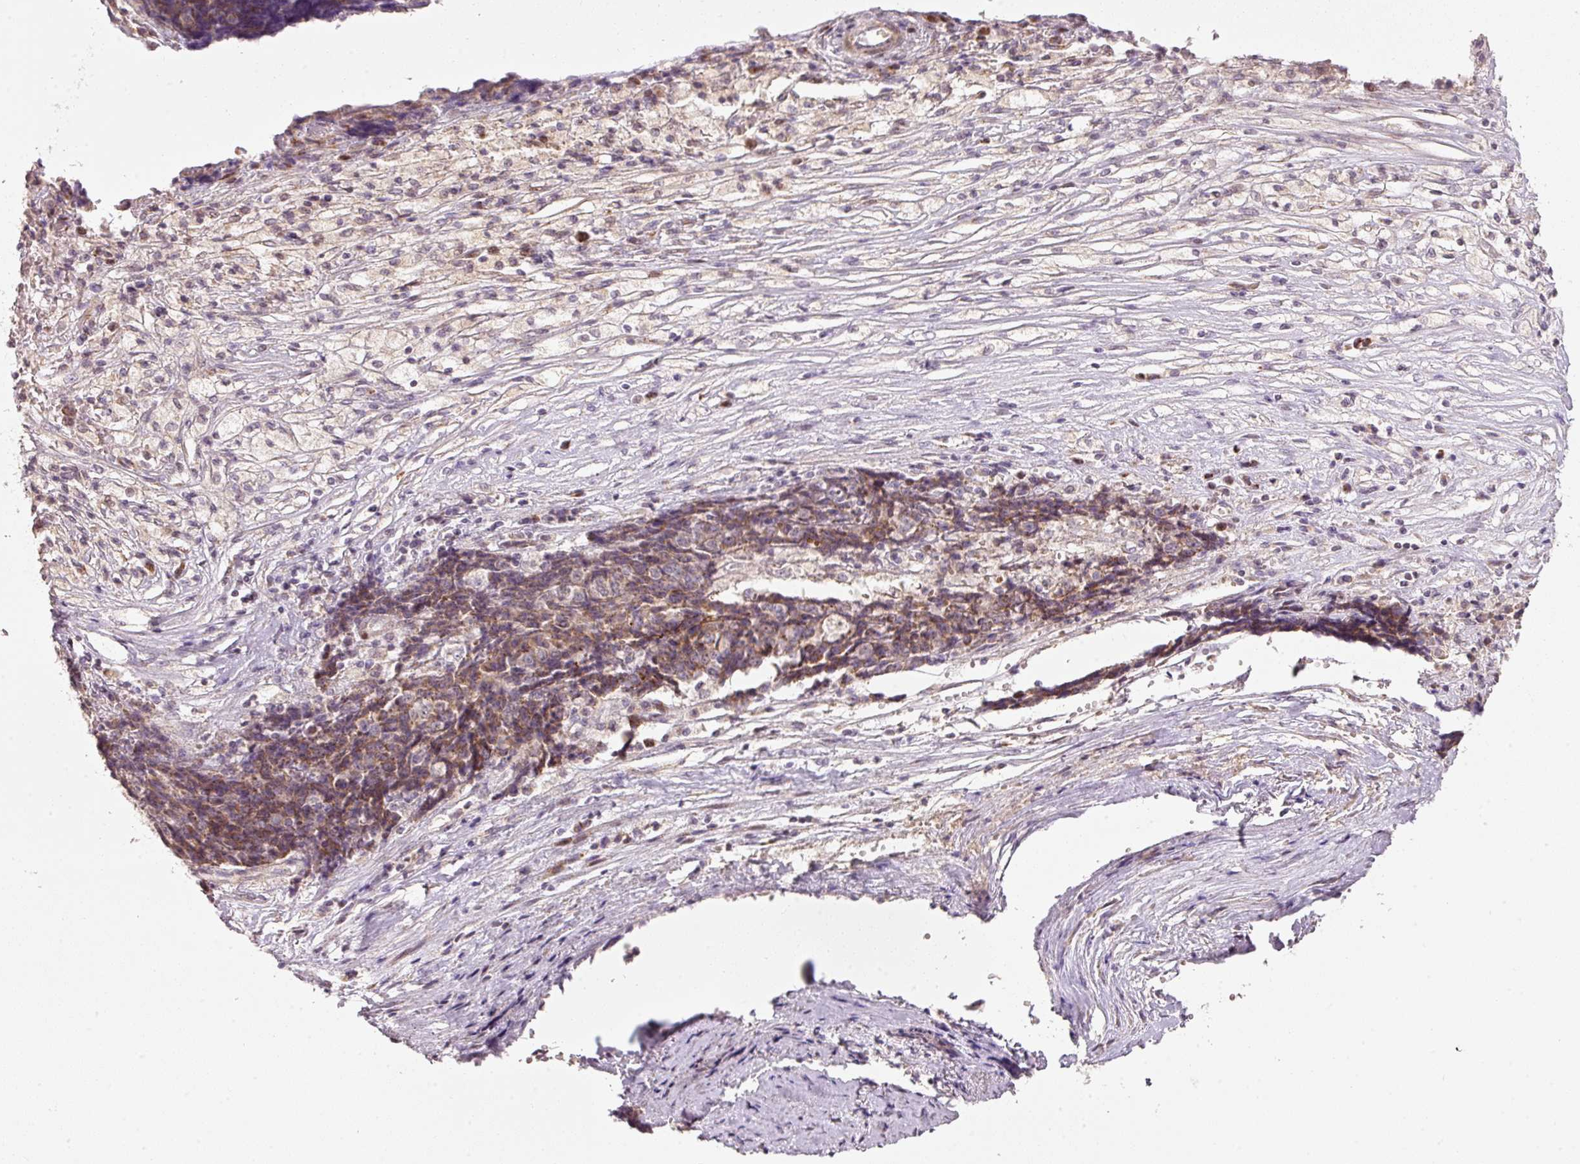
{"staining": {"intensity": "moderate", "quantity": "<25%", "location": "cytoplasmic/membranous"}, "tissue": "ovarian cancer", "cell_type": "Tumor cells", "image_type": "cancer", "snomed": [{"axis": "morphology", "description": "Carcinoma, endometroid"}, {"axis": "topography", "description": "Ovary"}], "caption": "IHC (DAB (3,3'-diaminobenzidine)) staining of human ovarian endometroid carcinoma displays moderate cytoplasmic/membranous protein staining in about <25% of tumor cells.", "gene": "TOB2", "patient": {"sex": "female", "age": 42}}